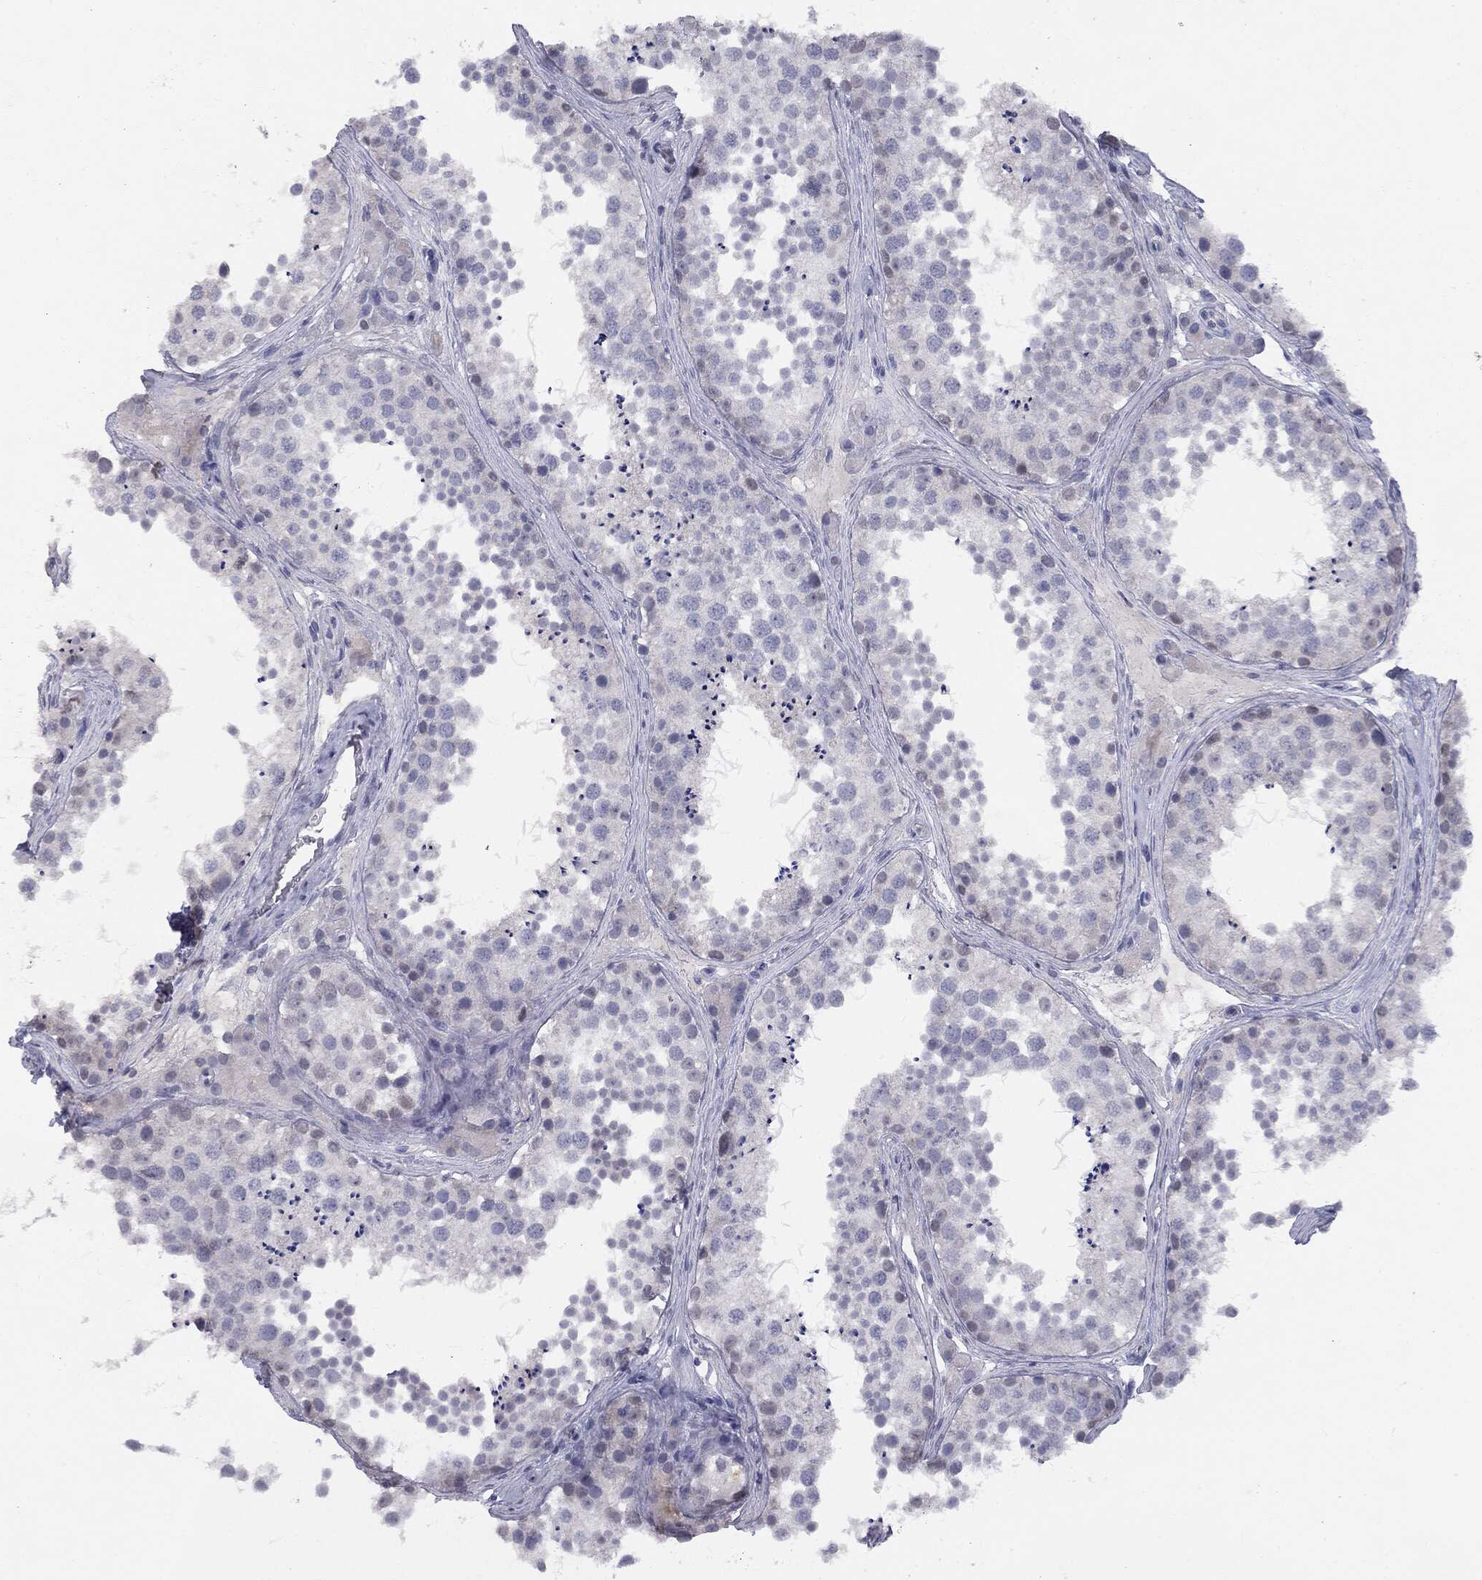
{"staining": {"intensity": "negative", "quantity": "none", "location": "none"}, "tissue": "testis", "cell_type": "Cells in seminiferous ducts", "image_type": "normal", "snomed": [{"axis": "morphology", "description": "Normal tissue, NOS"}, {"axis": "topography", "description": "Testis"}], "caption": "Immunohistochemistry (IHC) of benign testis exhibits no expression in cells in seminiferous ducts.", "gene": "MUC1", "patient": {"sex": "male", "age": 41}}